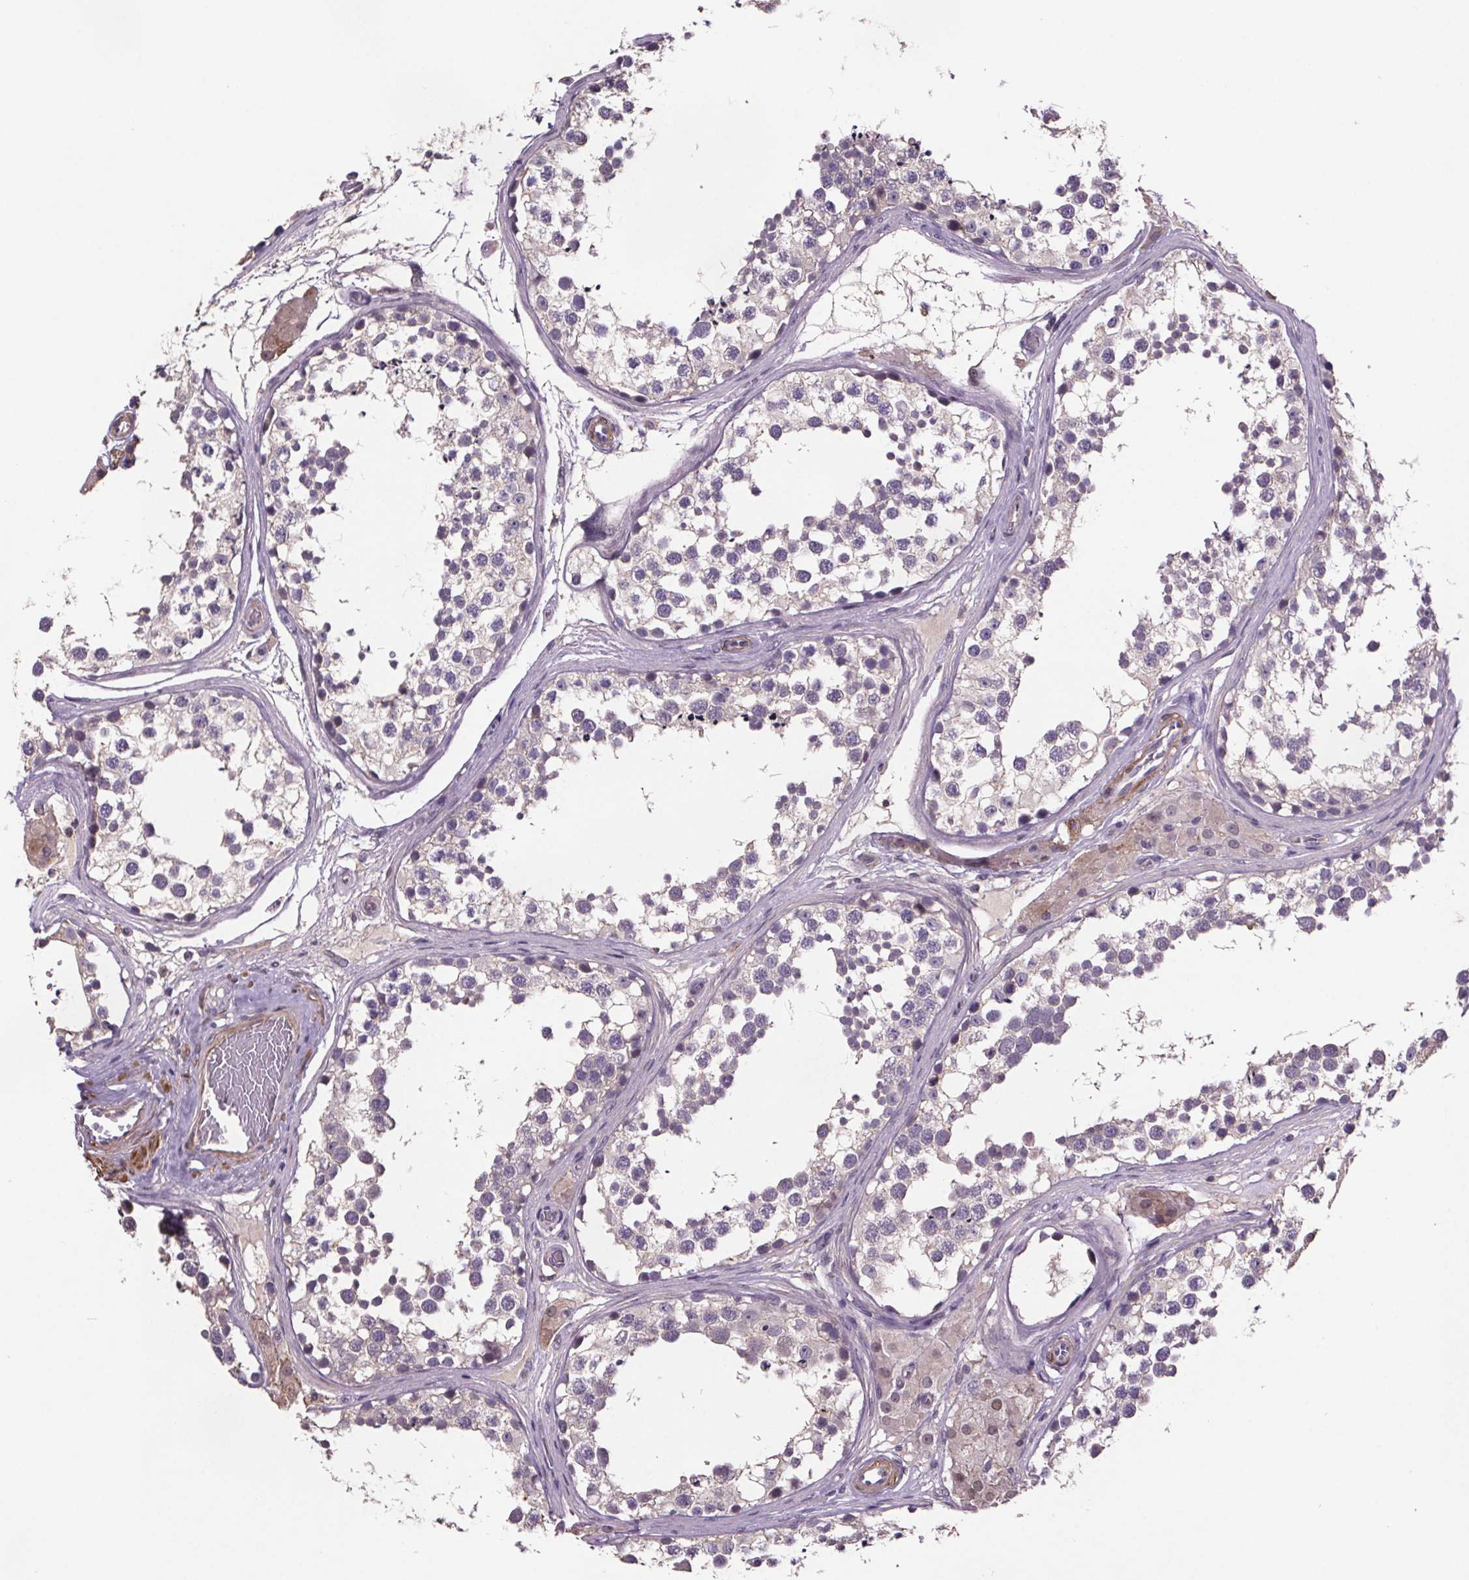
{"staining": {"intensity": "negative", "quantity": "none", "location": "none"}, "tissue": "testis", "cell_type": "Cells in seminiferous ducts", "image_type": "normal", "snomed": [{"axis": "morphology", "description": "Normal tissue, NOS"}, {"axis": "morphology", "description": "Seminoma, NOS"}, {"axis": "topography", "description": "Testis"}], "caption": "Immunohistochemical staining of normal human testis reveals no significant expression in cells in seminiferous ducts. The staining was performed using DAB to visualize the protein expression in brown, while the nuclei were stained in blue with hematoxylin (Magnification: 20x).", "gene": "CLN3", "patient": {"sex": "male", "age": 65}}